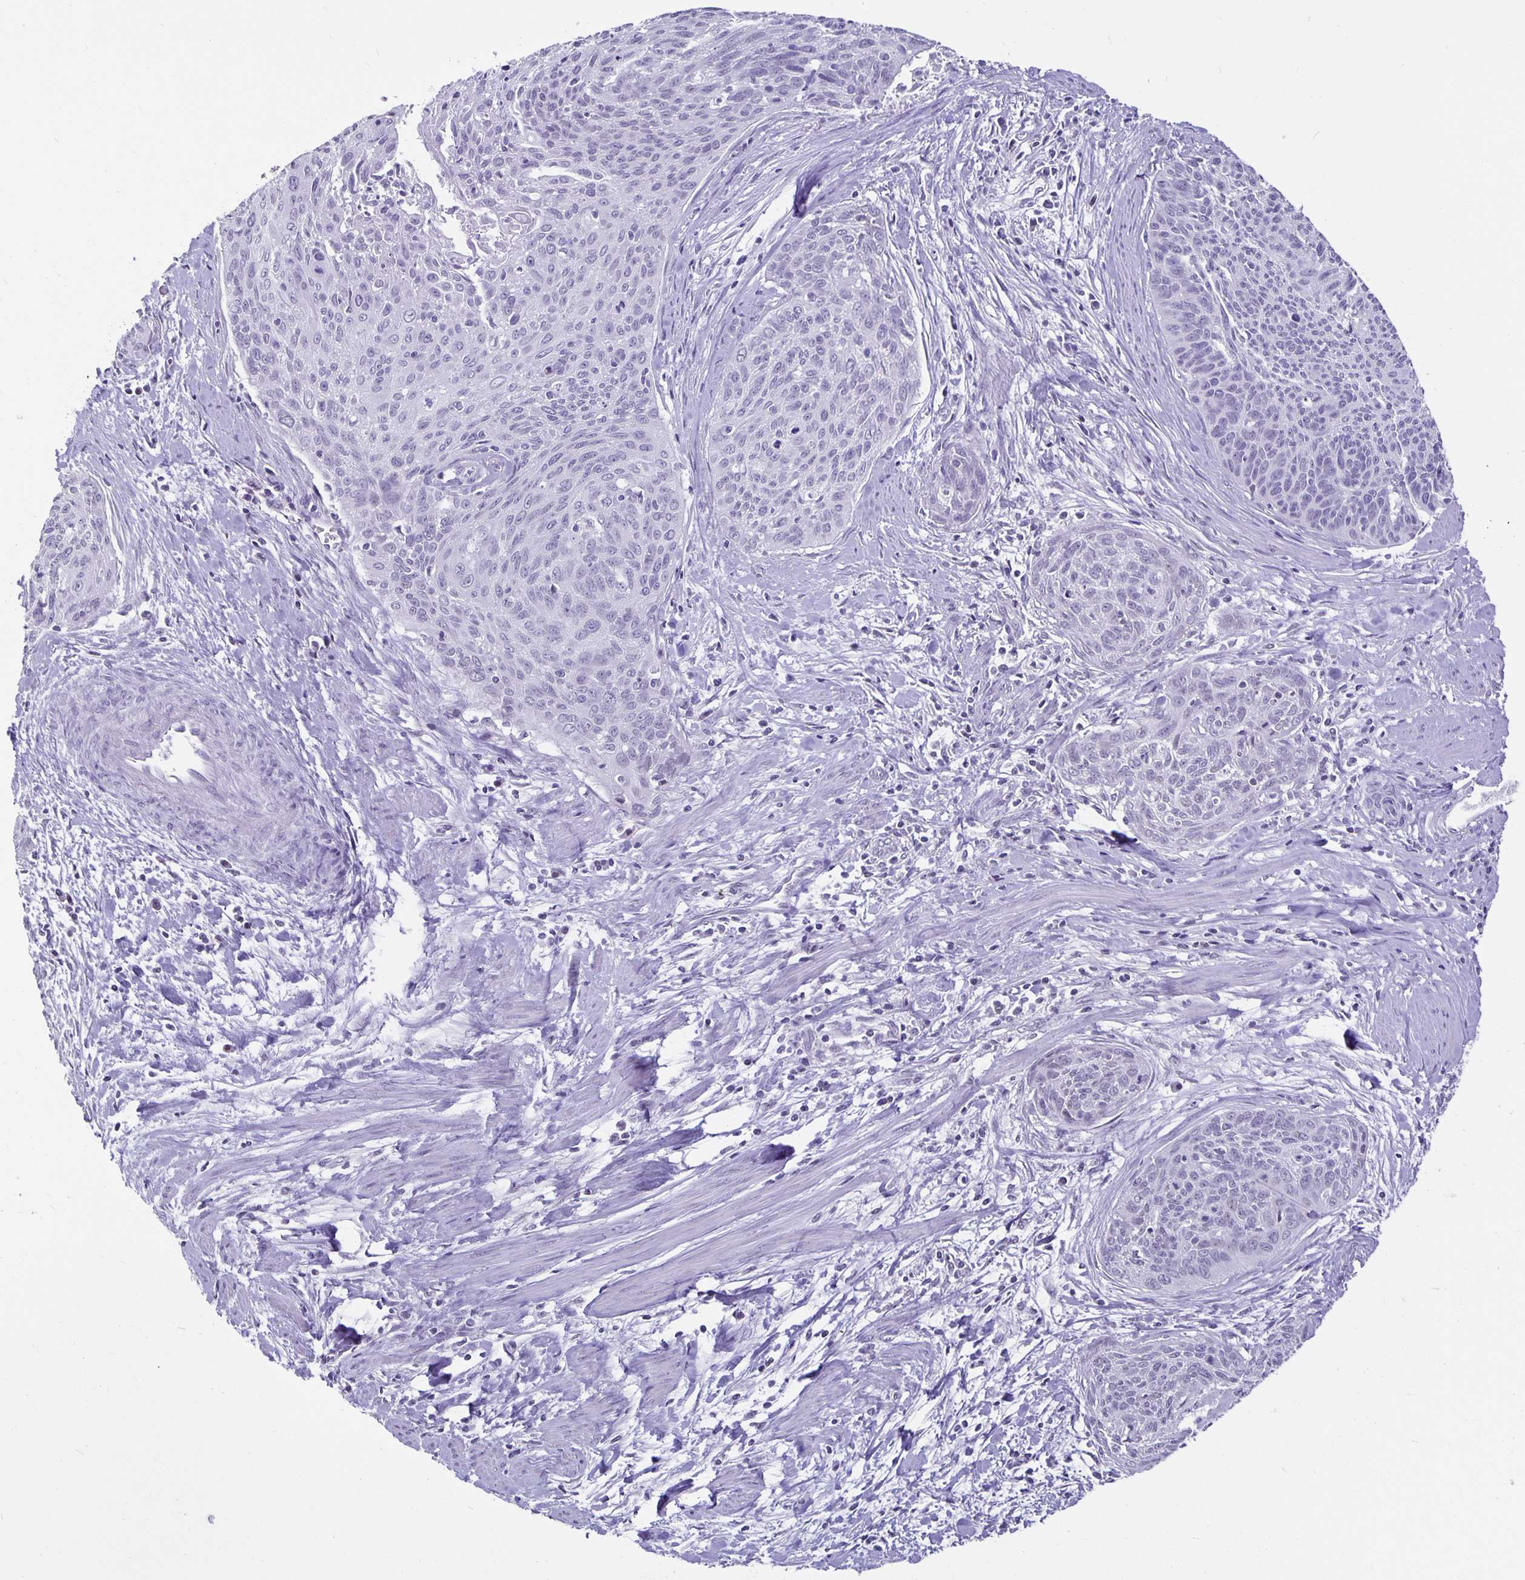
{"staining": {"intensity": "negative", "quantity": "none", "location": "none"}, "tissue": "cervical cancer", "cell_type": "Tumor cells", "image_type": "cancer", "snomed": [{"axis": "morphology", "description": "Squamous cell carcinoma, NOS"}, {"axis": "topography", "description": "Cervix"}], "caption": "This is an immunohistochemistry micrograph of cervical squamous cell carcinoma. There is no expression in tumor cells.", "gene": "OLIG2", "patient": {"sex": "female", "age": 55}}